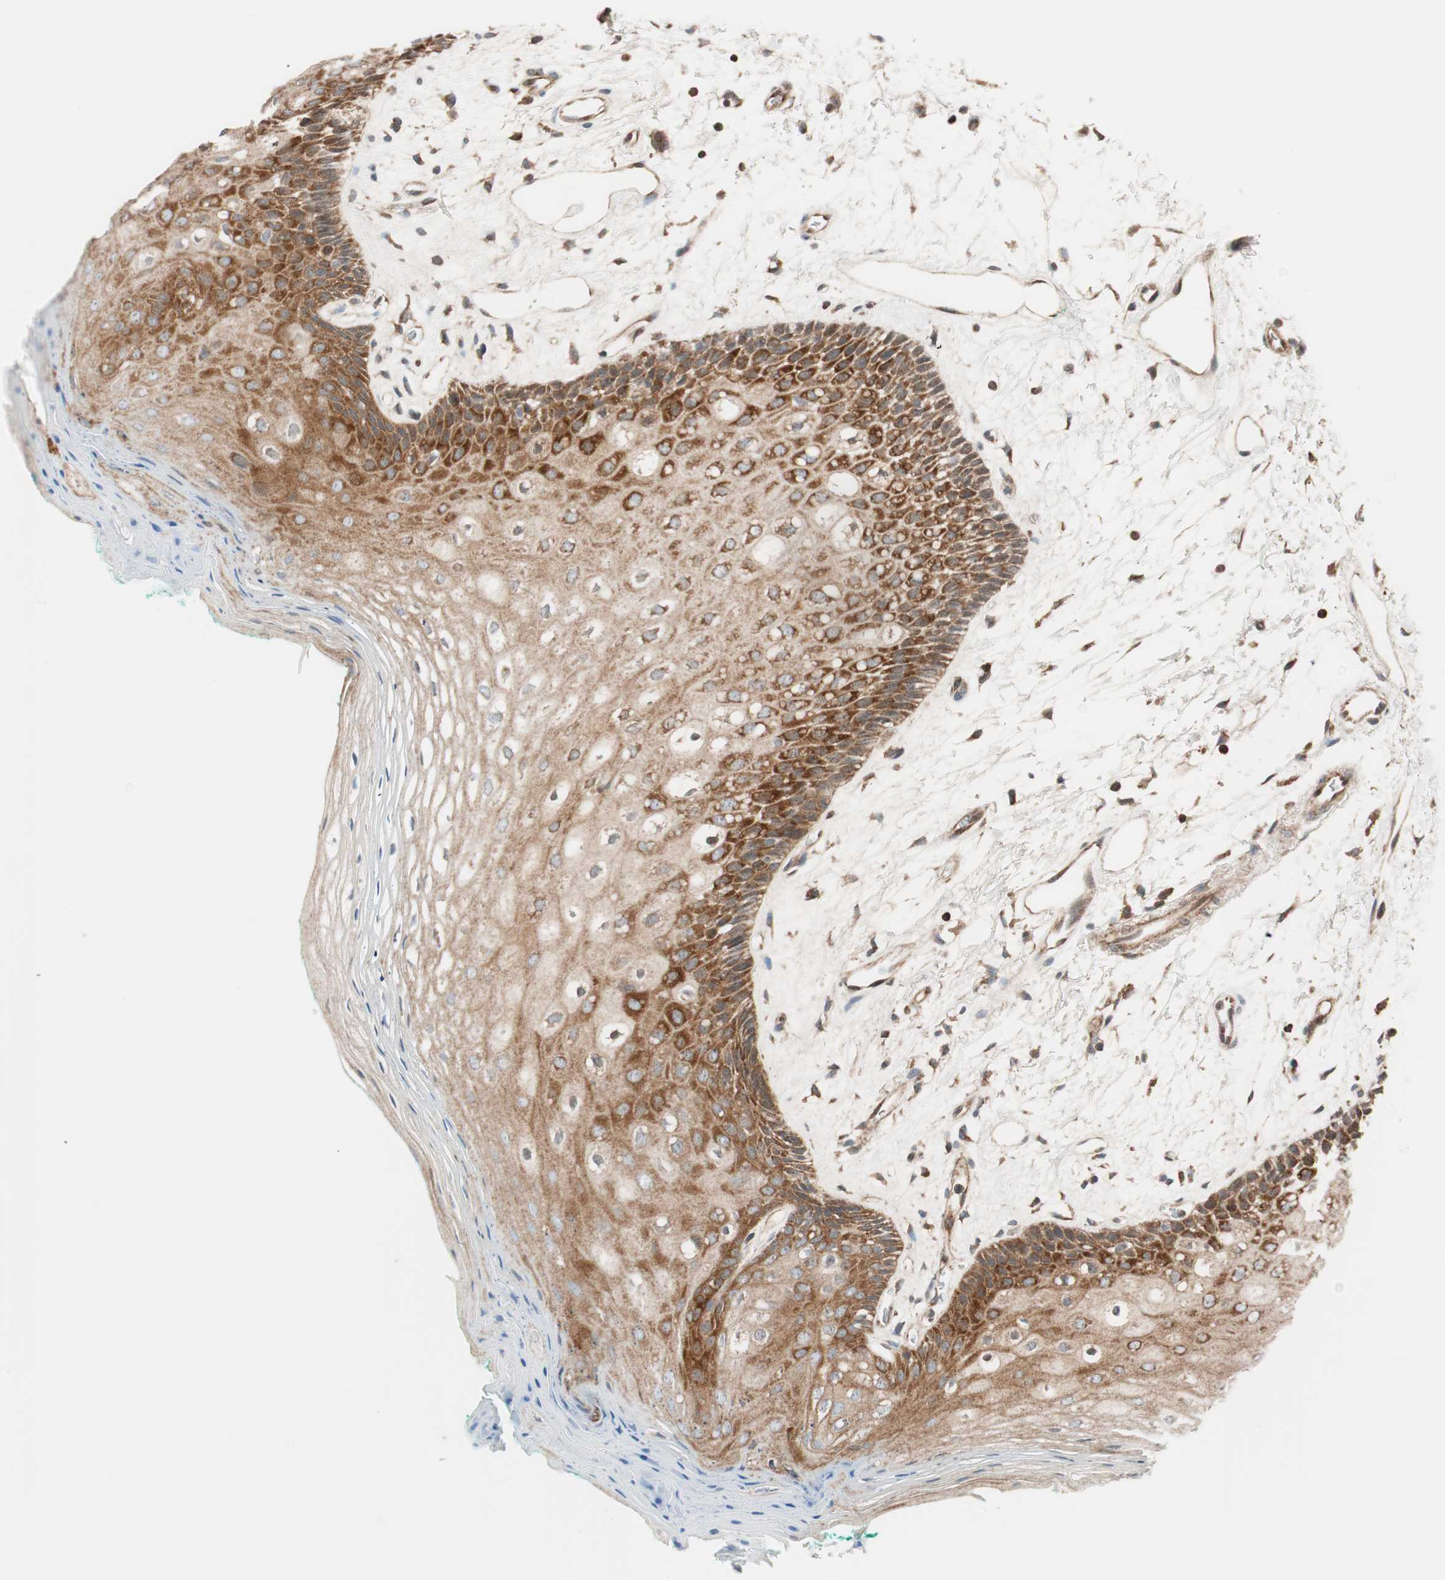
{"staining": {"intensity": "strong", "quantity": "25%-75%", "location": "cytoplasmic/membranous"}, "tissue": "oral mucosa", "cell_type": "Squamous epithelial cells", "image_type": "normal", "snomed": [{"axis": "morphology", "description": "Normal tissue, NOS"}, {"axis": "topography", "description": "Skeletal muscle"}, {"axis": "topography", "description": "Oral tissue"}, {"axis": "topography", "description": "Peripheral nerve tissue"}], "caption": "Oral mucosa stained with immunohistochemistry demonstrates strong cytoplasmic/membranous expression in approximately 25%-75% of squamous epithelial cells.", "gene": "ABI1", "patient": {"sex": "female", "age": 84}}